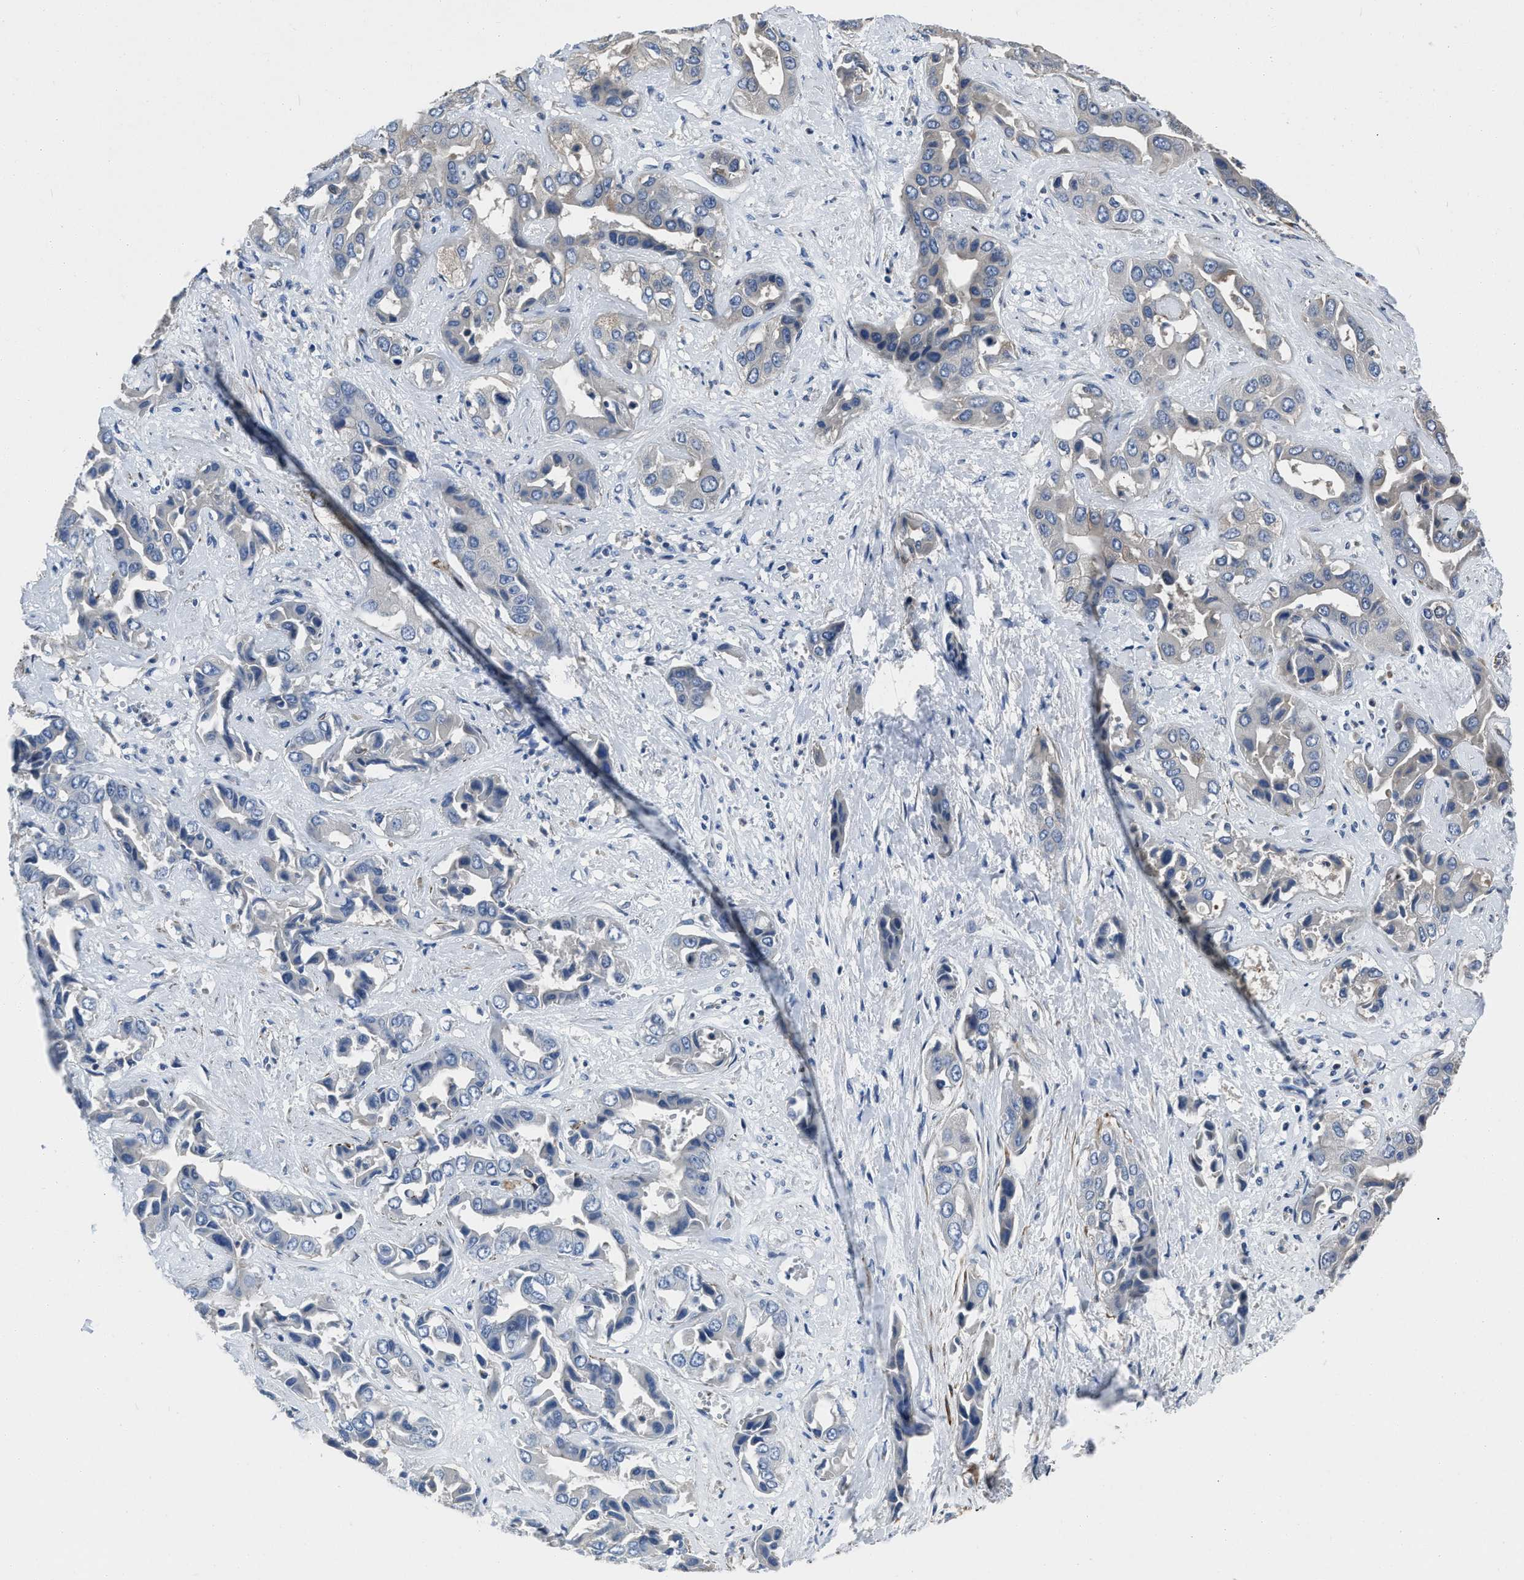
{"staining": {"intensity": "weak", "quantity": "<25%", "location": "cytoplasmic/membranous"}, "tissue": "liver cancer", "cell_type": "Tumor cells", "image_type": "cancer", "snomed": [{"axis": "morphology", "description": "Cholangiocarcinoma"}, {"axis": "topography", "description": "Liver"}], "caption": "There is no significant positivity in tumor cells of liver cholangiocarcinoma.", "gene": "YARS1", "patient": {"sex": "female", "age": 52}}